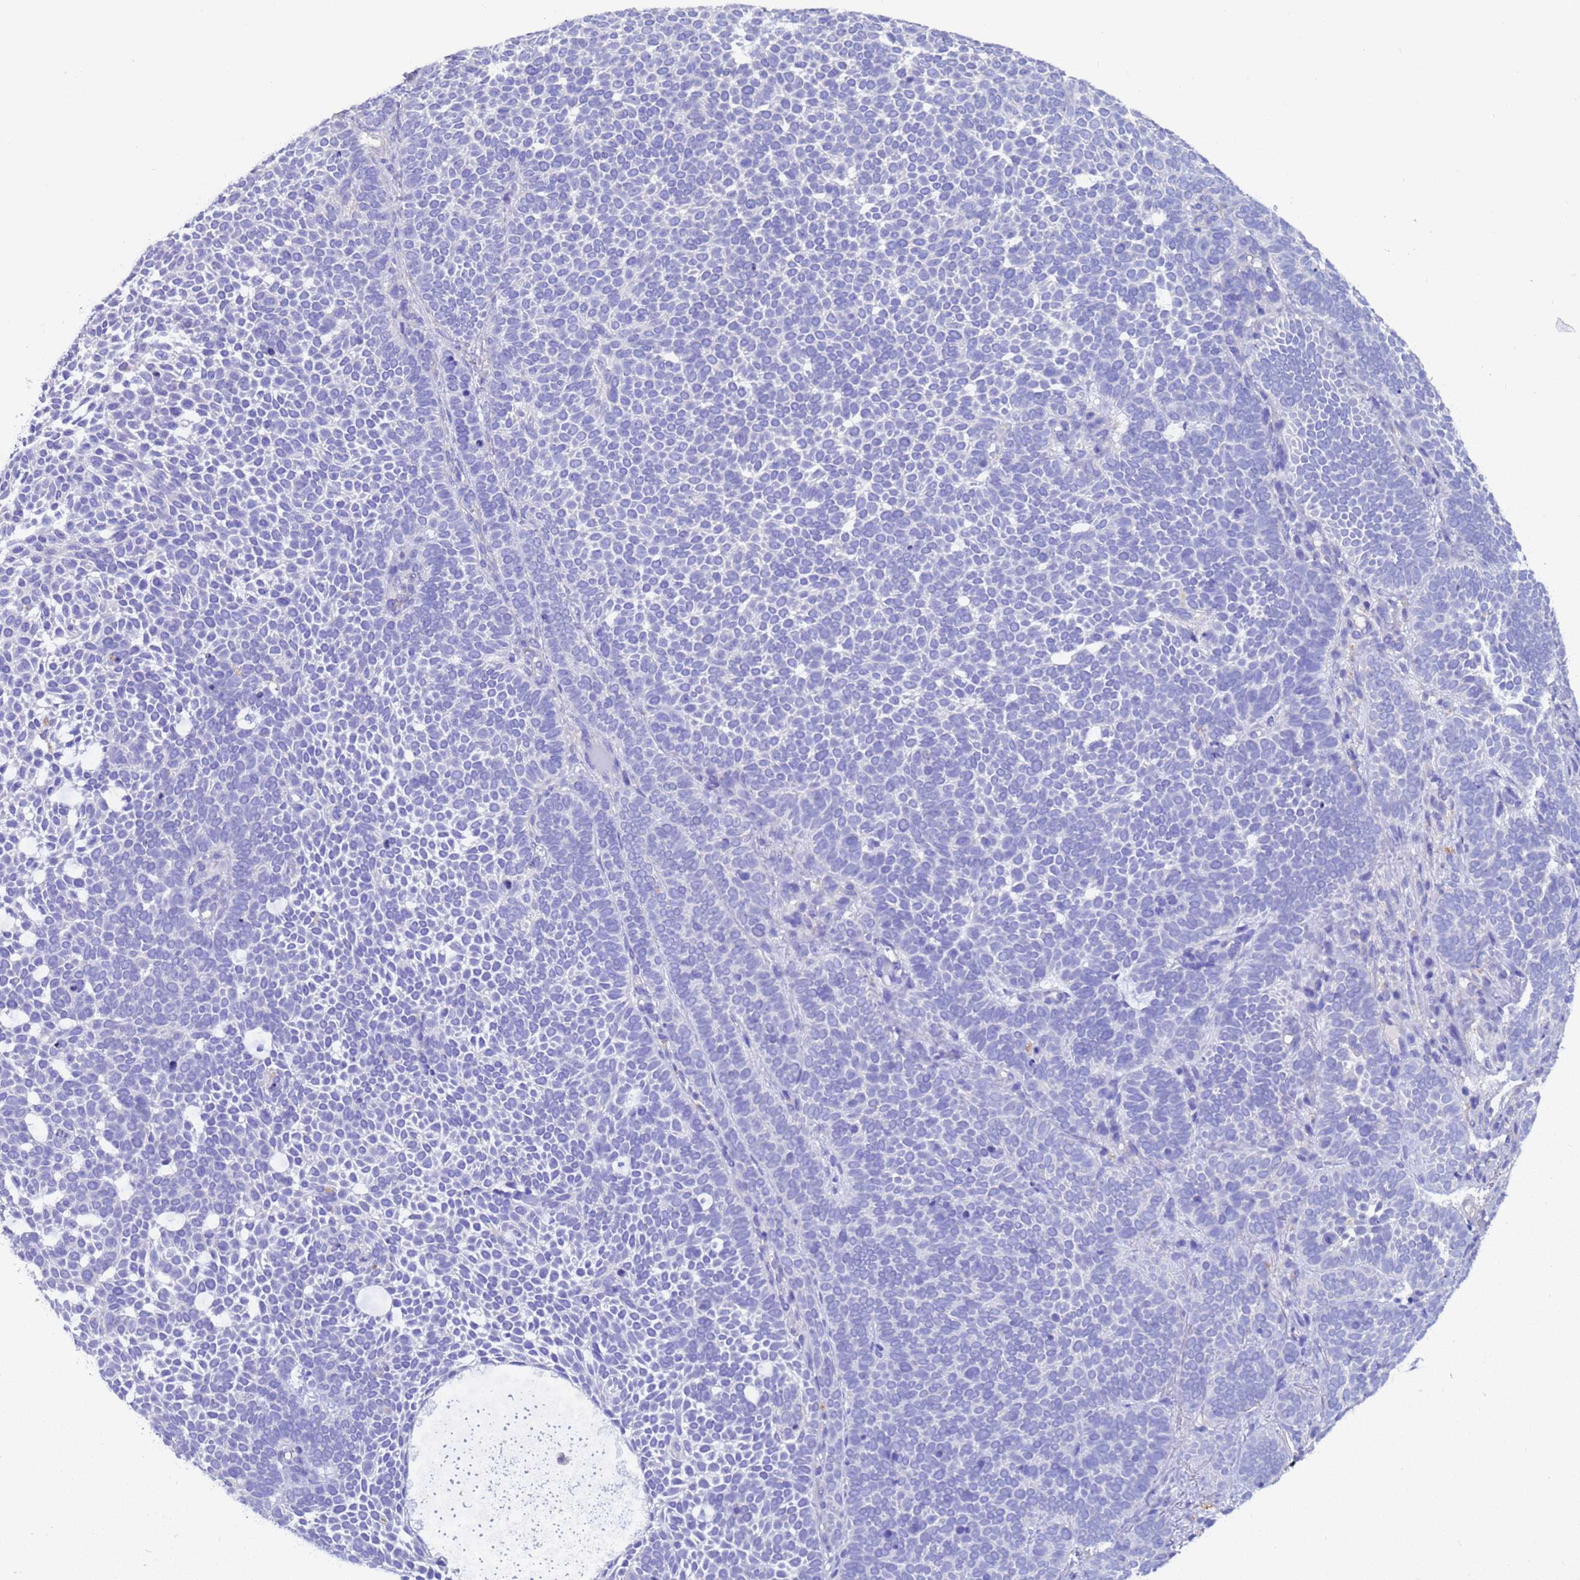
{"staining": {"intensity": "negative", "quantity": "none", "location": "none"}, "tissue": "skin cancer", "cell_type": "Tumor cells", "image_type": "cancer", "snomed": [{"axis": "morphology", "description": "Basal cell carcinoma"}, {"axis": "topography", "description": "Skin"}], "caption": "Immunohistochemistry (IHC) photomicrograph of neoplastic tissue: skin basal cell carcinoma stained with DAB (3,3'-diaminobenzidine) reveals no significant protein staining in tumor cells. (DAB immunohistochemistry (IHC), high magnification).", "gene": "SRL", "patient": {"sex": "female", "age": 77}}